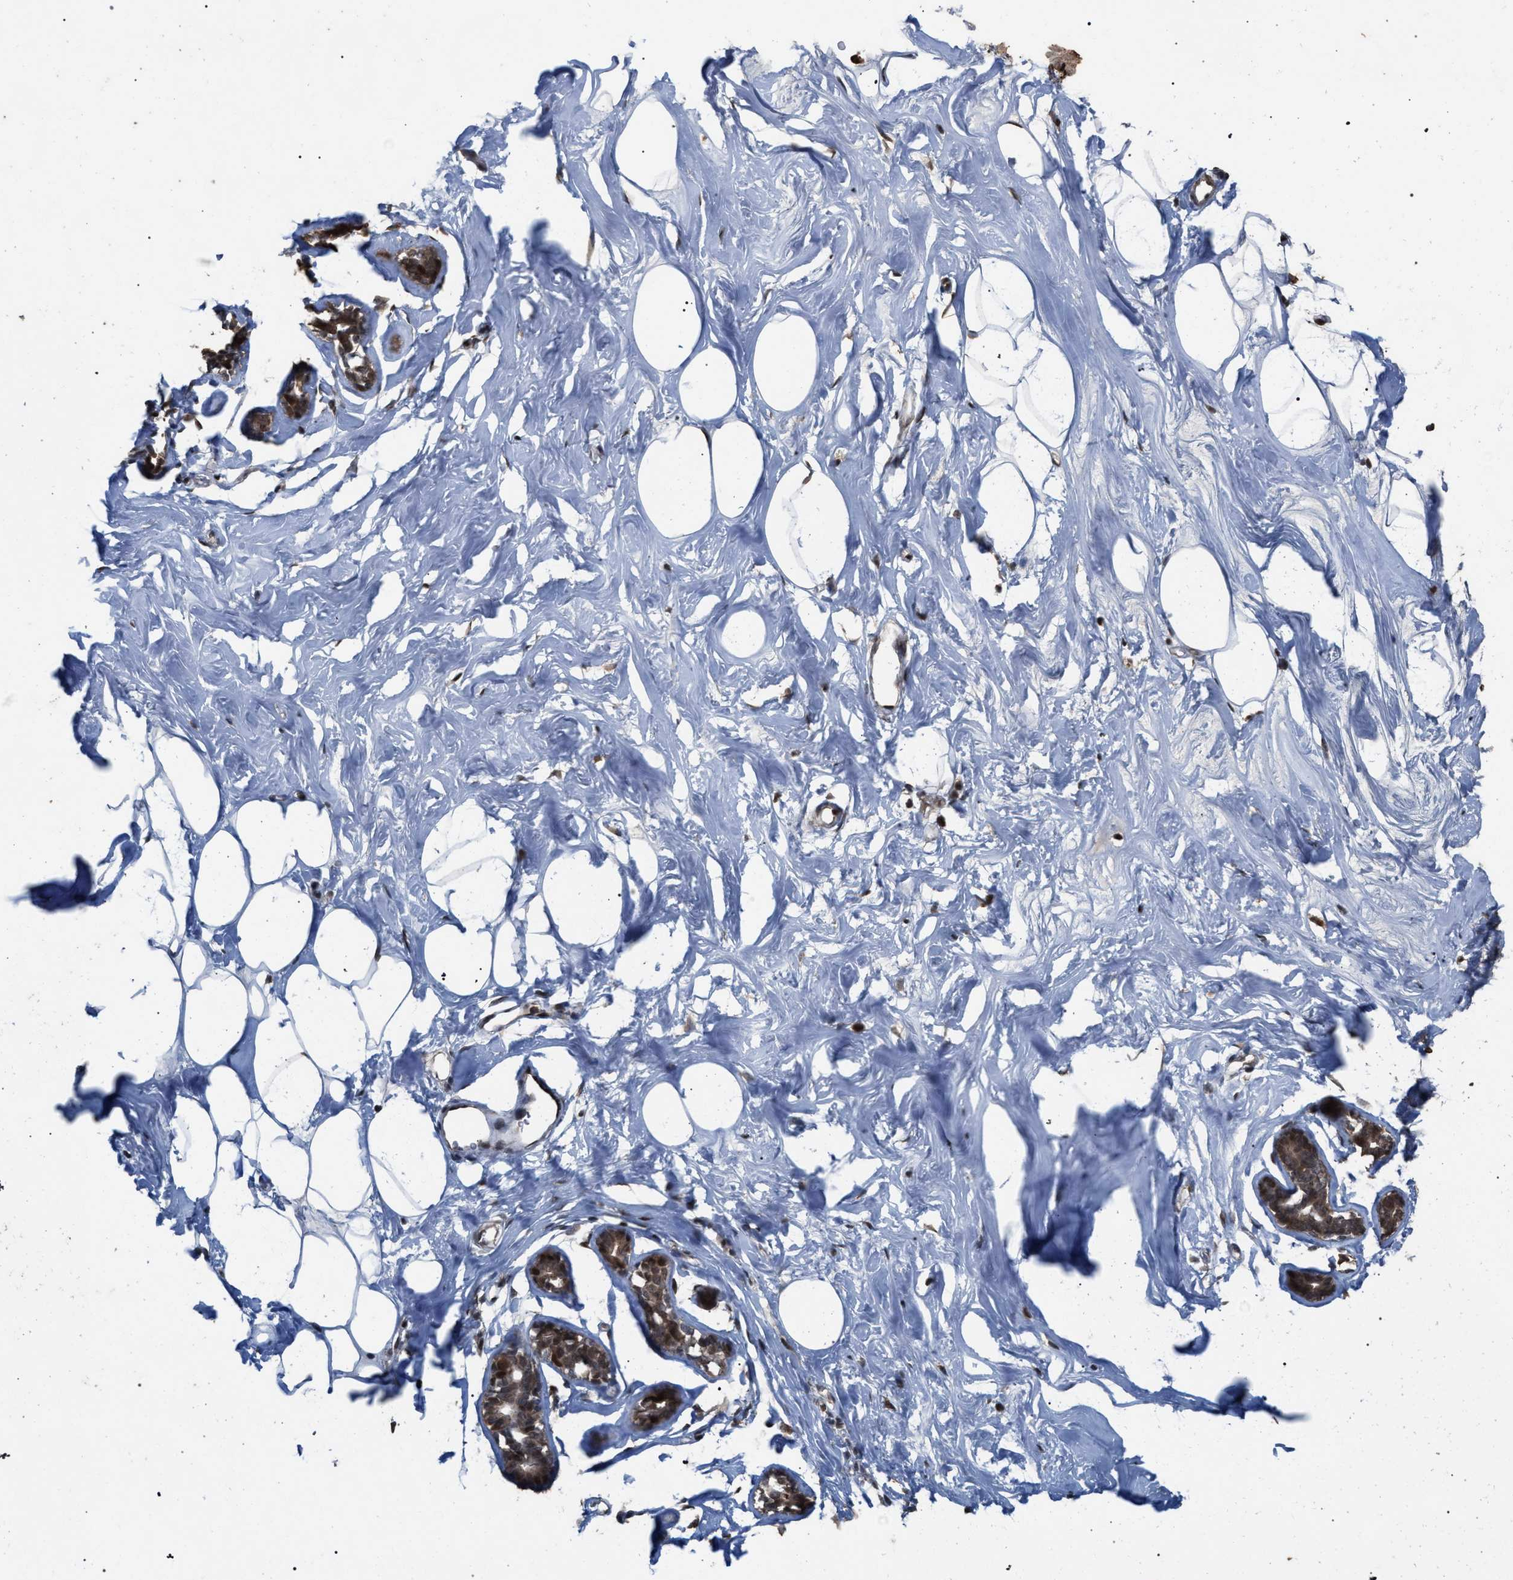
{"staining": {"intensity": "moderate", "quantity": "25%-75%", "location": "cytoplasmic/membranous"}, "tissue": "adipose tissue", "cell_type": "Adipocytes", "image_type": "normal", "snomed": [{"axis": "morphology", "description": "Normal tissue, NOS"}, {"axis": "morphology", "description": "Fibrosis, NOS"}, {"axis": "topography", "description": "Breast"}, {"axis": "topography", "description": "Adipose tissue"}], "caption": "About 25%-75% of adipocytes in normal human adipose tissue display moderate cytoplasmic/membranous protein expression as visualized by brown immunohistochemical staining.", "gene": "NAA35", "patient": {"sex": "female", "age": 39}}